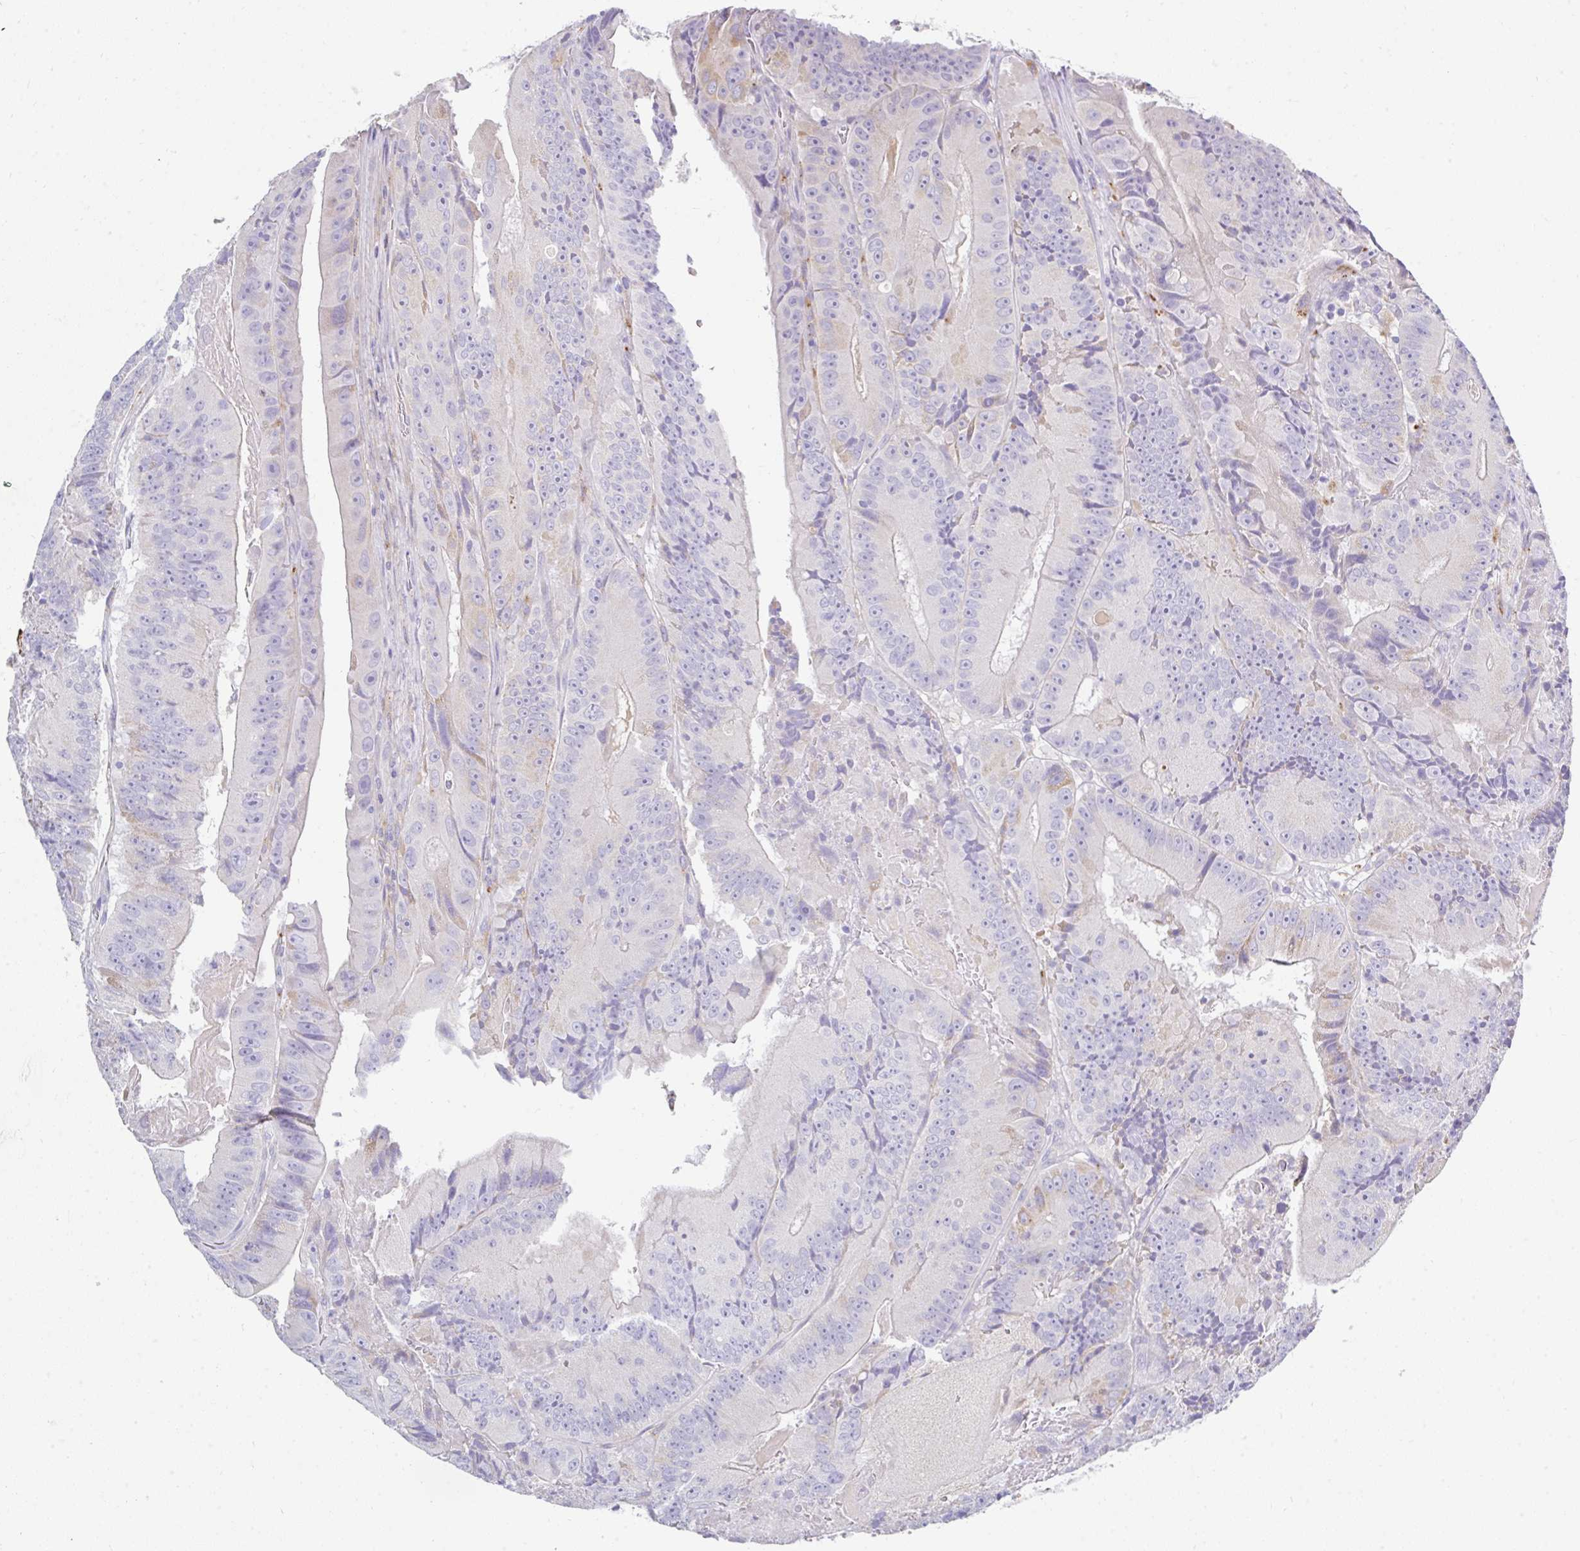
{"staining": {"intensity": "negative", "quantity": "none", "location": "none"}, "tissue": "colorectal cancer", "cell_type": "Tumor cells", "image_type": "cancer", "snomed": [{"axis": "morphology", "description": "Adenocarcinoma, NOS"}, {"axis": "topography", "description": "Colon"}], "caption": "High power microscopy photomicrograph of an immunohistochemistry (IHC) image of colorectal adenocarcinoma, revealing no significant staining in tumor cells. (DAB immunohistochemistry (IHC) with hematoxylin counter stain).", "gene": "ZNF33A", "patient": {"sex": "female", "age": 86}}